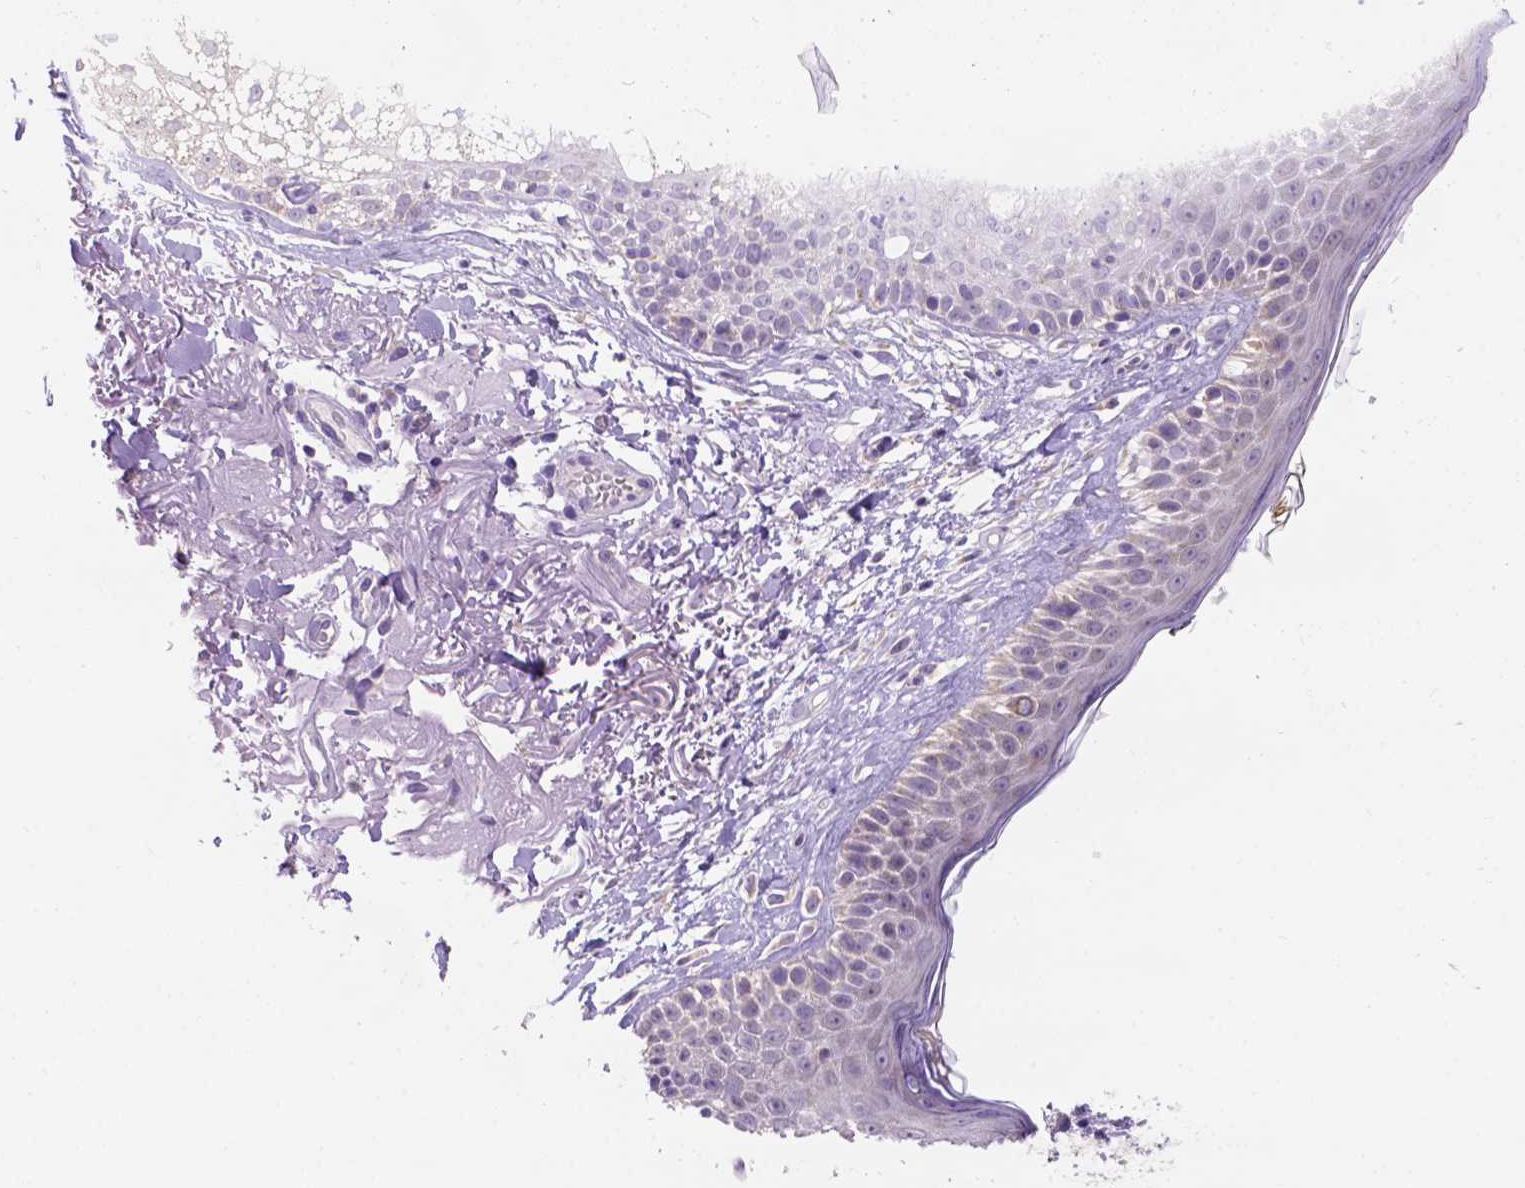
{"staining": {"intensity": "negative", "quantity": "none", "location": "none"}, "tissue": "skin cancer", "cell_type": "Tumor cells", "image_type": "cancer", "snomed": [{"axis": "morphology", "description": "Basal cell carcinoma"}, {"axis": "morphology", "description": "BCC, high aggressive"}, {"axis": "topography", "description": "Skin"}], "caption": "IHC of skin cancer (basal cell carcinoma) shows no staining in tumor cells.", "gene": "L2HGDH", "patient": {"sex": "female", "age": 86}}